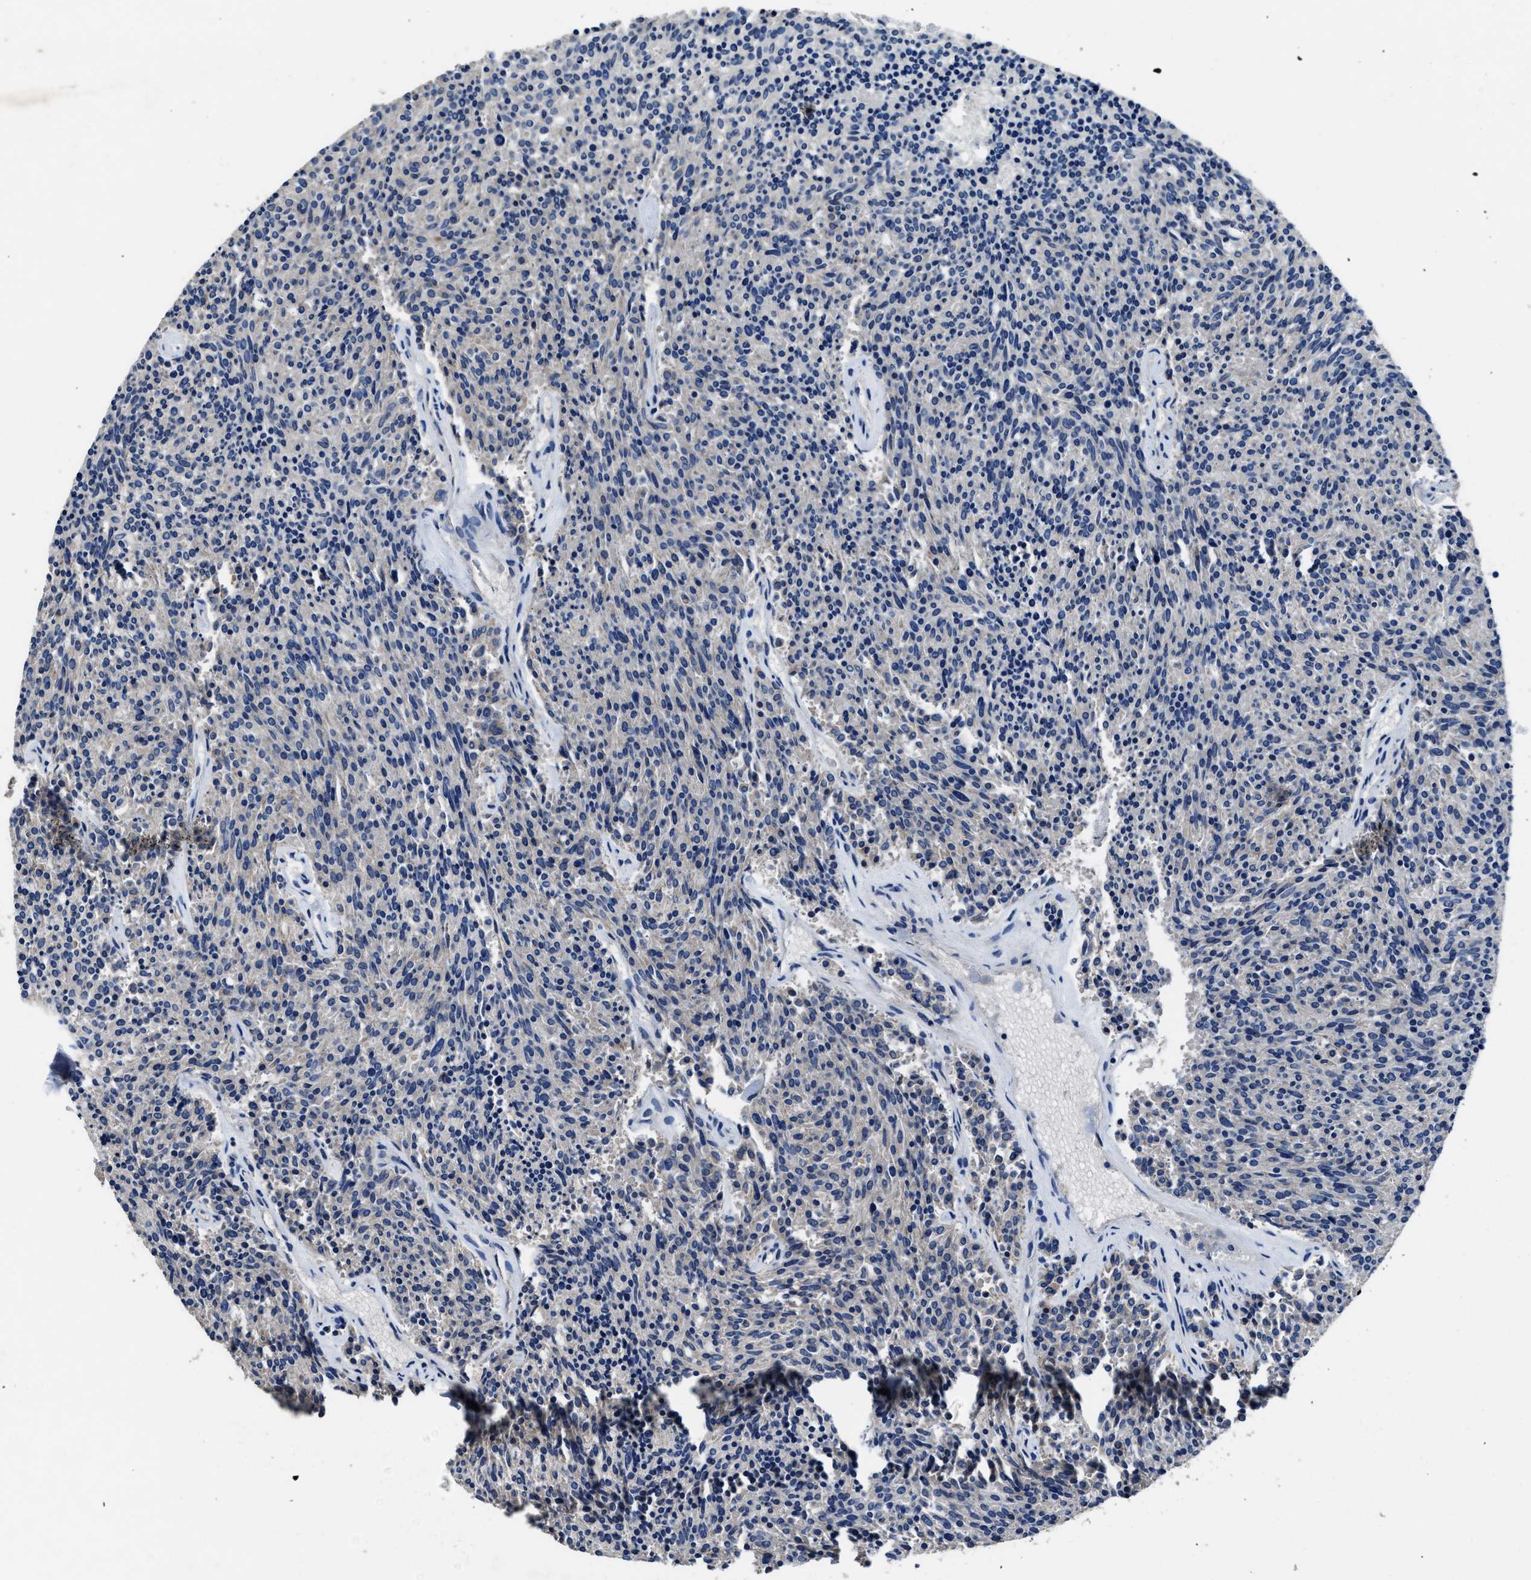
{"staining": {"intensity": "negative", "quantity": "none", "location": "none"}, "tissue": "carcinoid", "cell_type": "Tumor cells", "image_type": "cancer", "snomed": [{"axis": "morphology", "description": "Carcinoid, malignant, NOS"}, {"axis": "topography", "description": "Pancreas"}], "caption": "Tumor cells show no significant expression in malignant carcinoid.", "gene": "UBR4", "patient": {"sex": "female", "age": 54}}